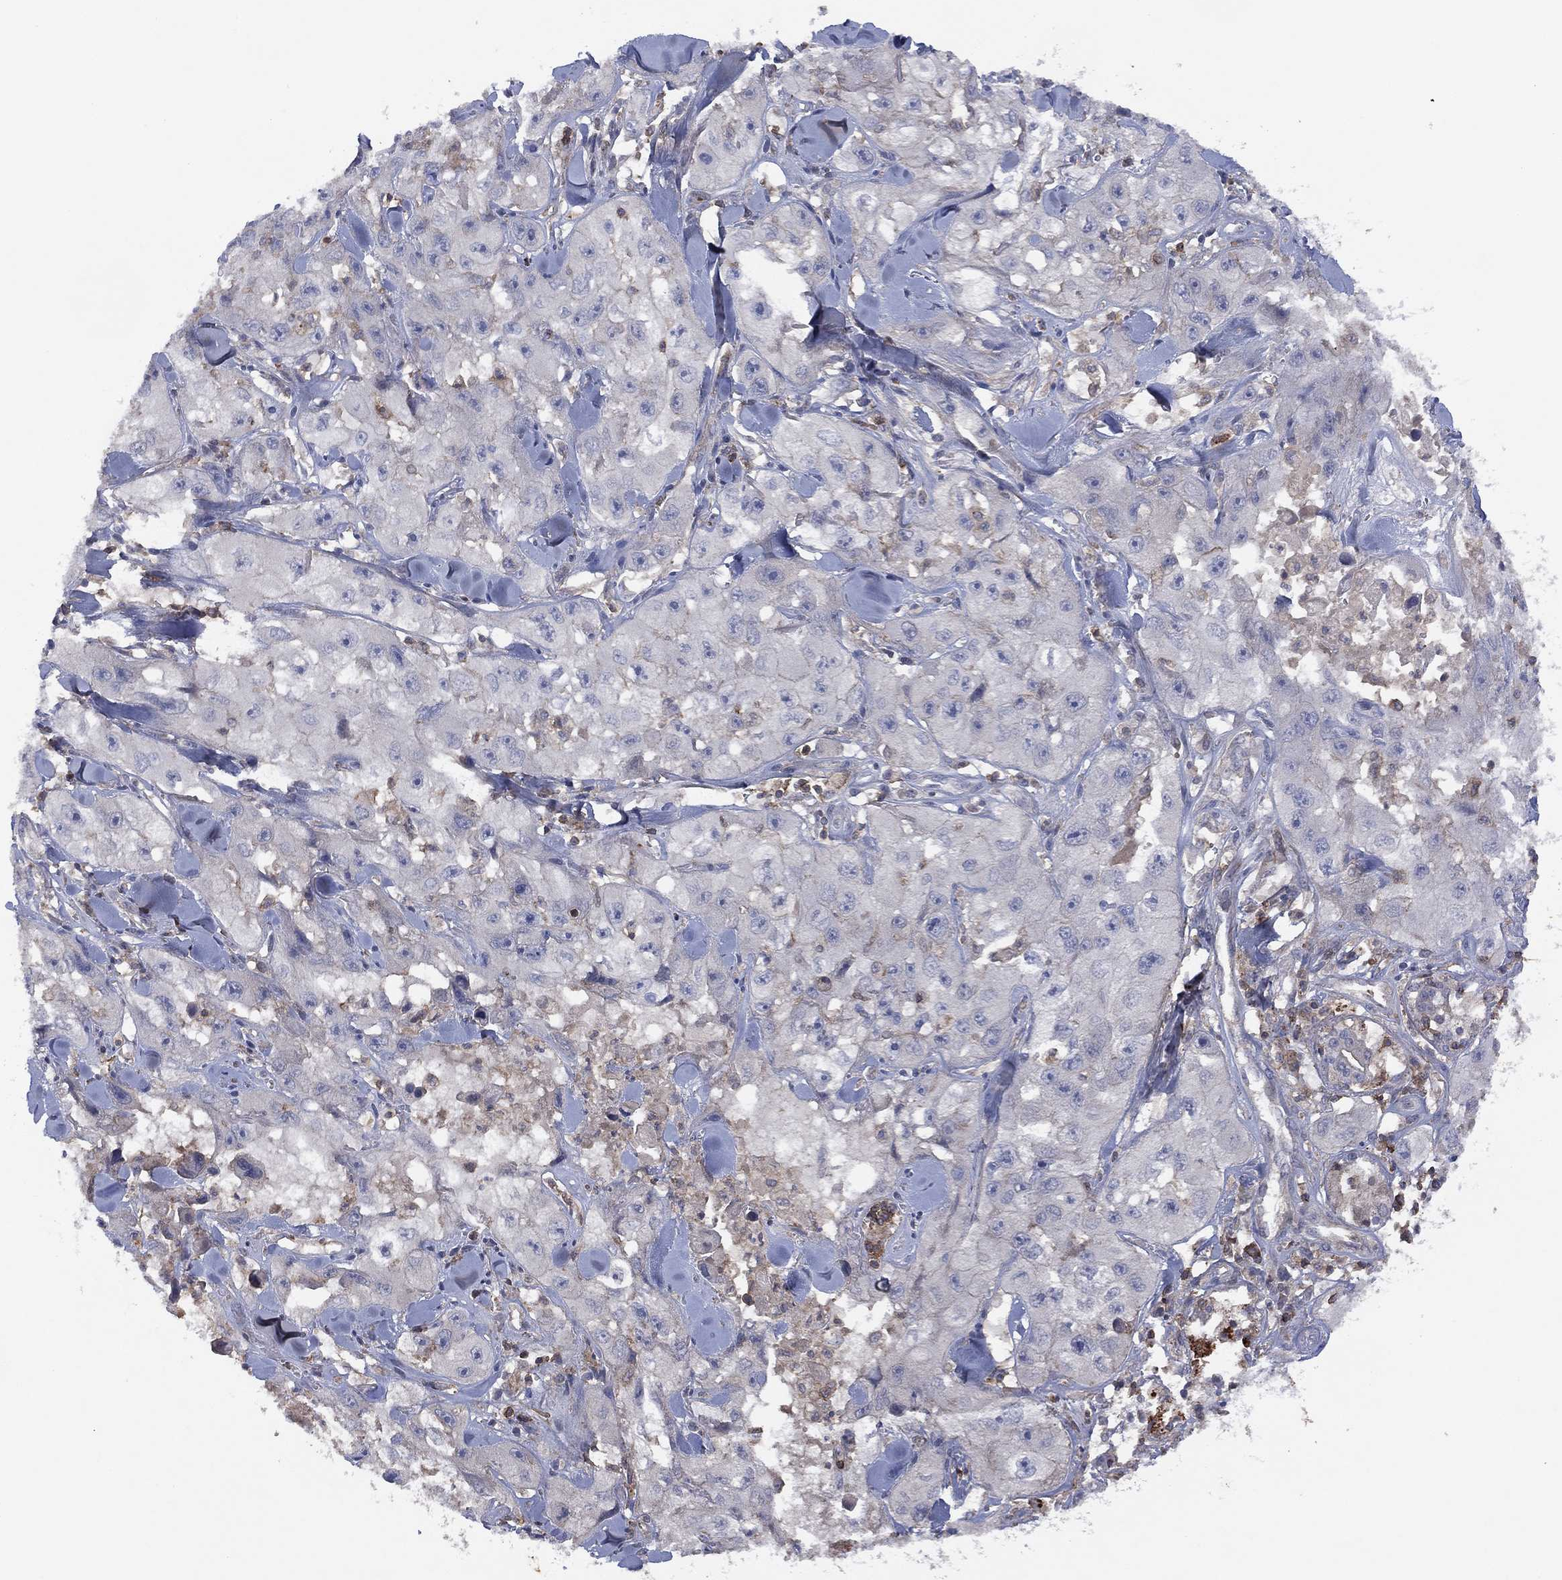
{"staining": {"intensity": "negative", "quantity": "none", "location": "none"}, "tissue": "skin cancer", "cell_type": "Tumor cells", "image_type": "cancer", "snomed": [{"axis": "morphology", "description": "Squamous cell carcinoma, NOS"}, {"axis": "topography", "description": "Skin"}, {"axis": "topography", "description": "Subcutis"}], "caption": "DAB (3,3'-diaminobenzidine) immunohistochemical staining of squamous cell carcinoma (skin) exhibits no significant positivity in tumor cells.", "gene": "DOCK8", "patient": {"sex": "male", "age": 73}}